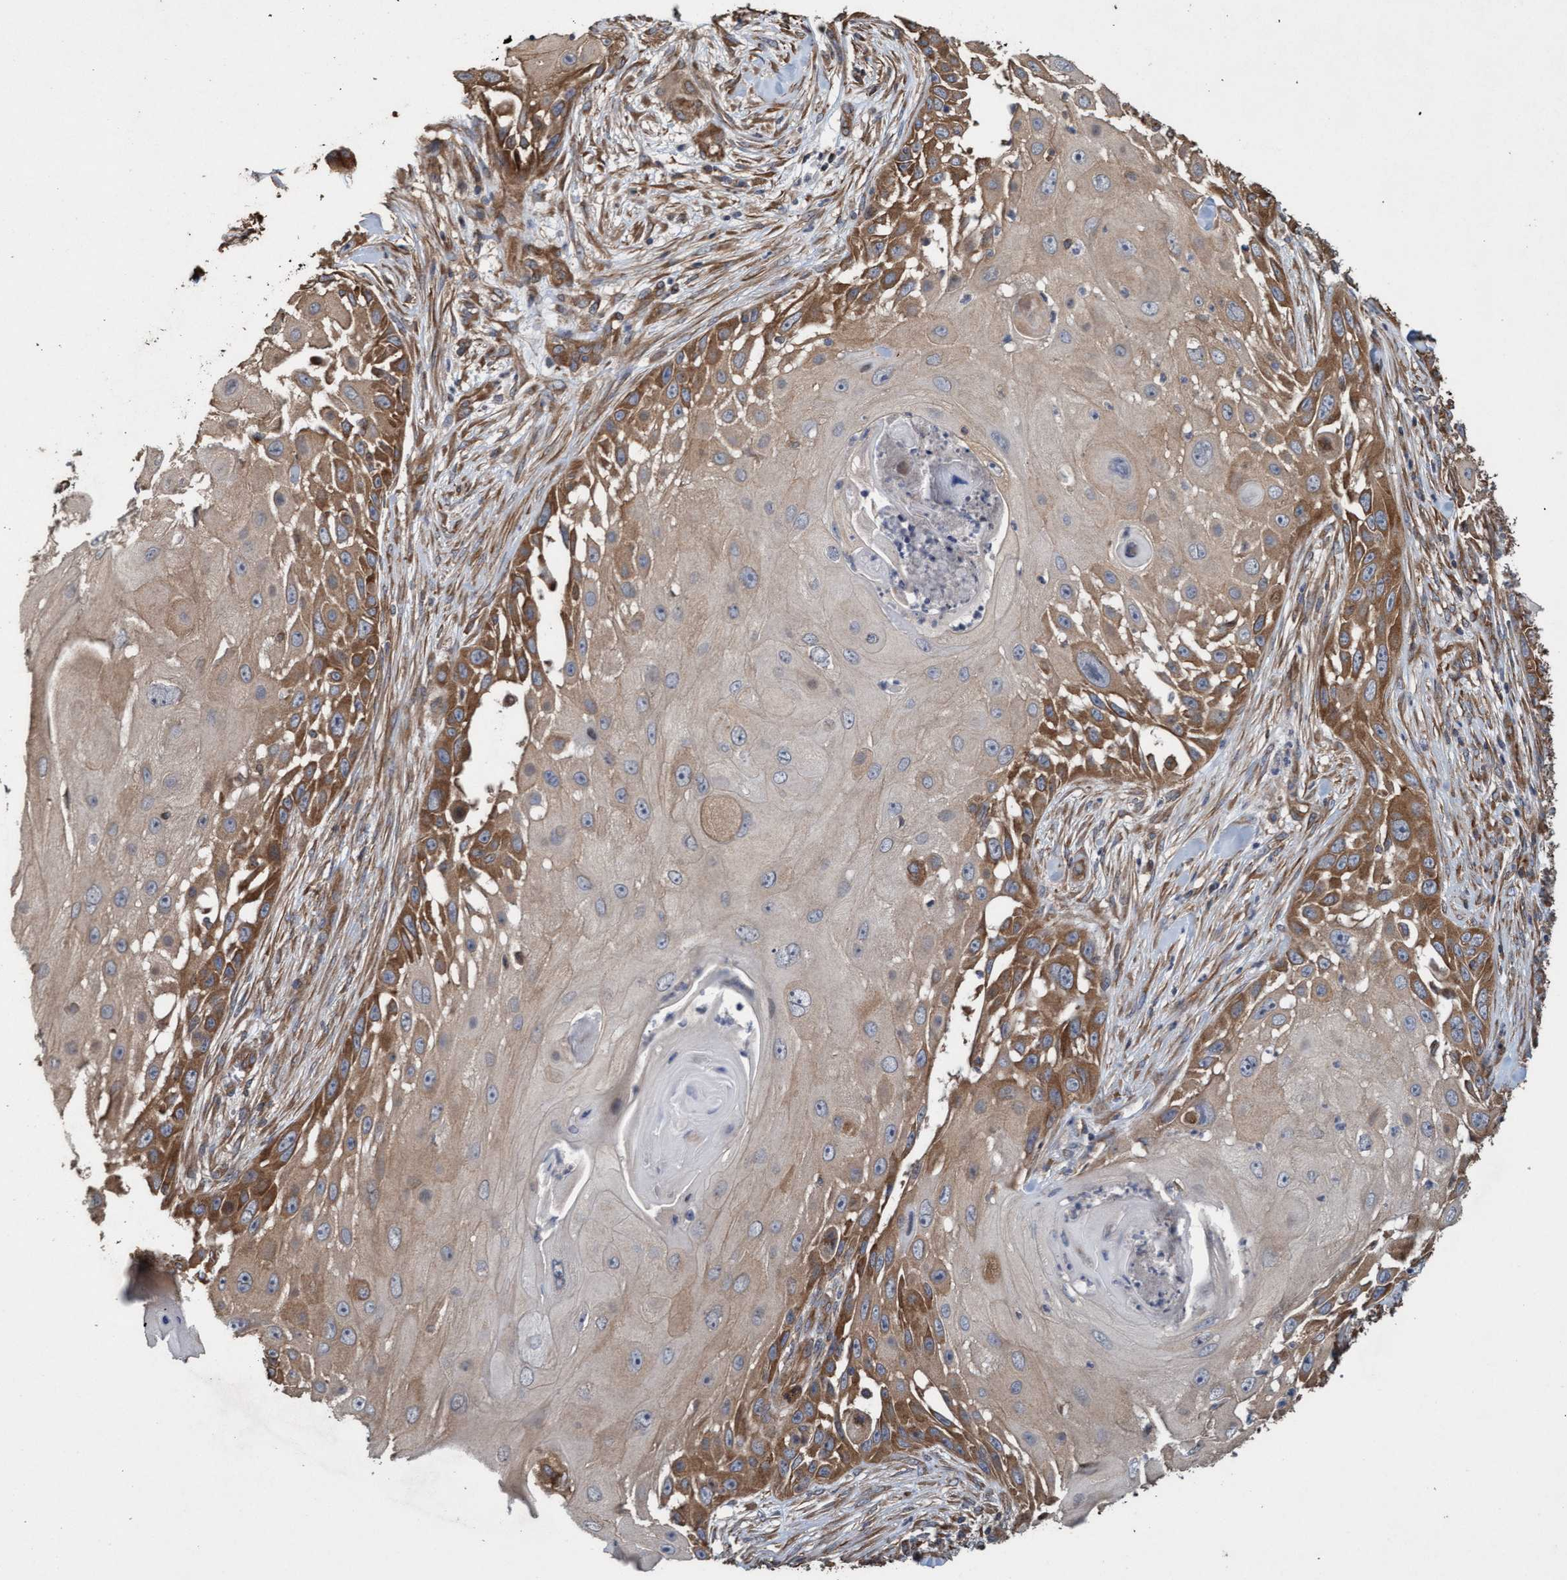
{"staining": {"intensity": "moderate", "quantity": ">75%", "location": "cytoplasmic/membranous"}, "tissue": "skin cancer", "cell_type": "Tumor cells", "image_type": "cancer", "snomed": [{"axis": "morphology", "description": "Squamous cell carcinoma, NOS"}, {"axis": "topography", "description": "Skin"}], "caption": "A medium amount of moderate cytoplasmic/membranous positivity is seen in about >75% of tumor cells in skin cancer tissue. (Brightfield microscopy of DAB IHC at high magnification).", "gene": "CDC42EP4", "patient": {"sex": "female", "age": 44}}